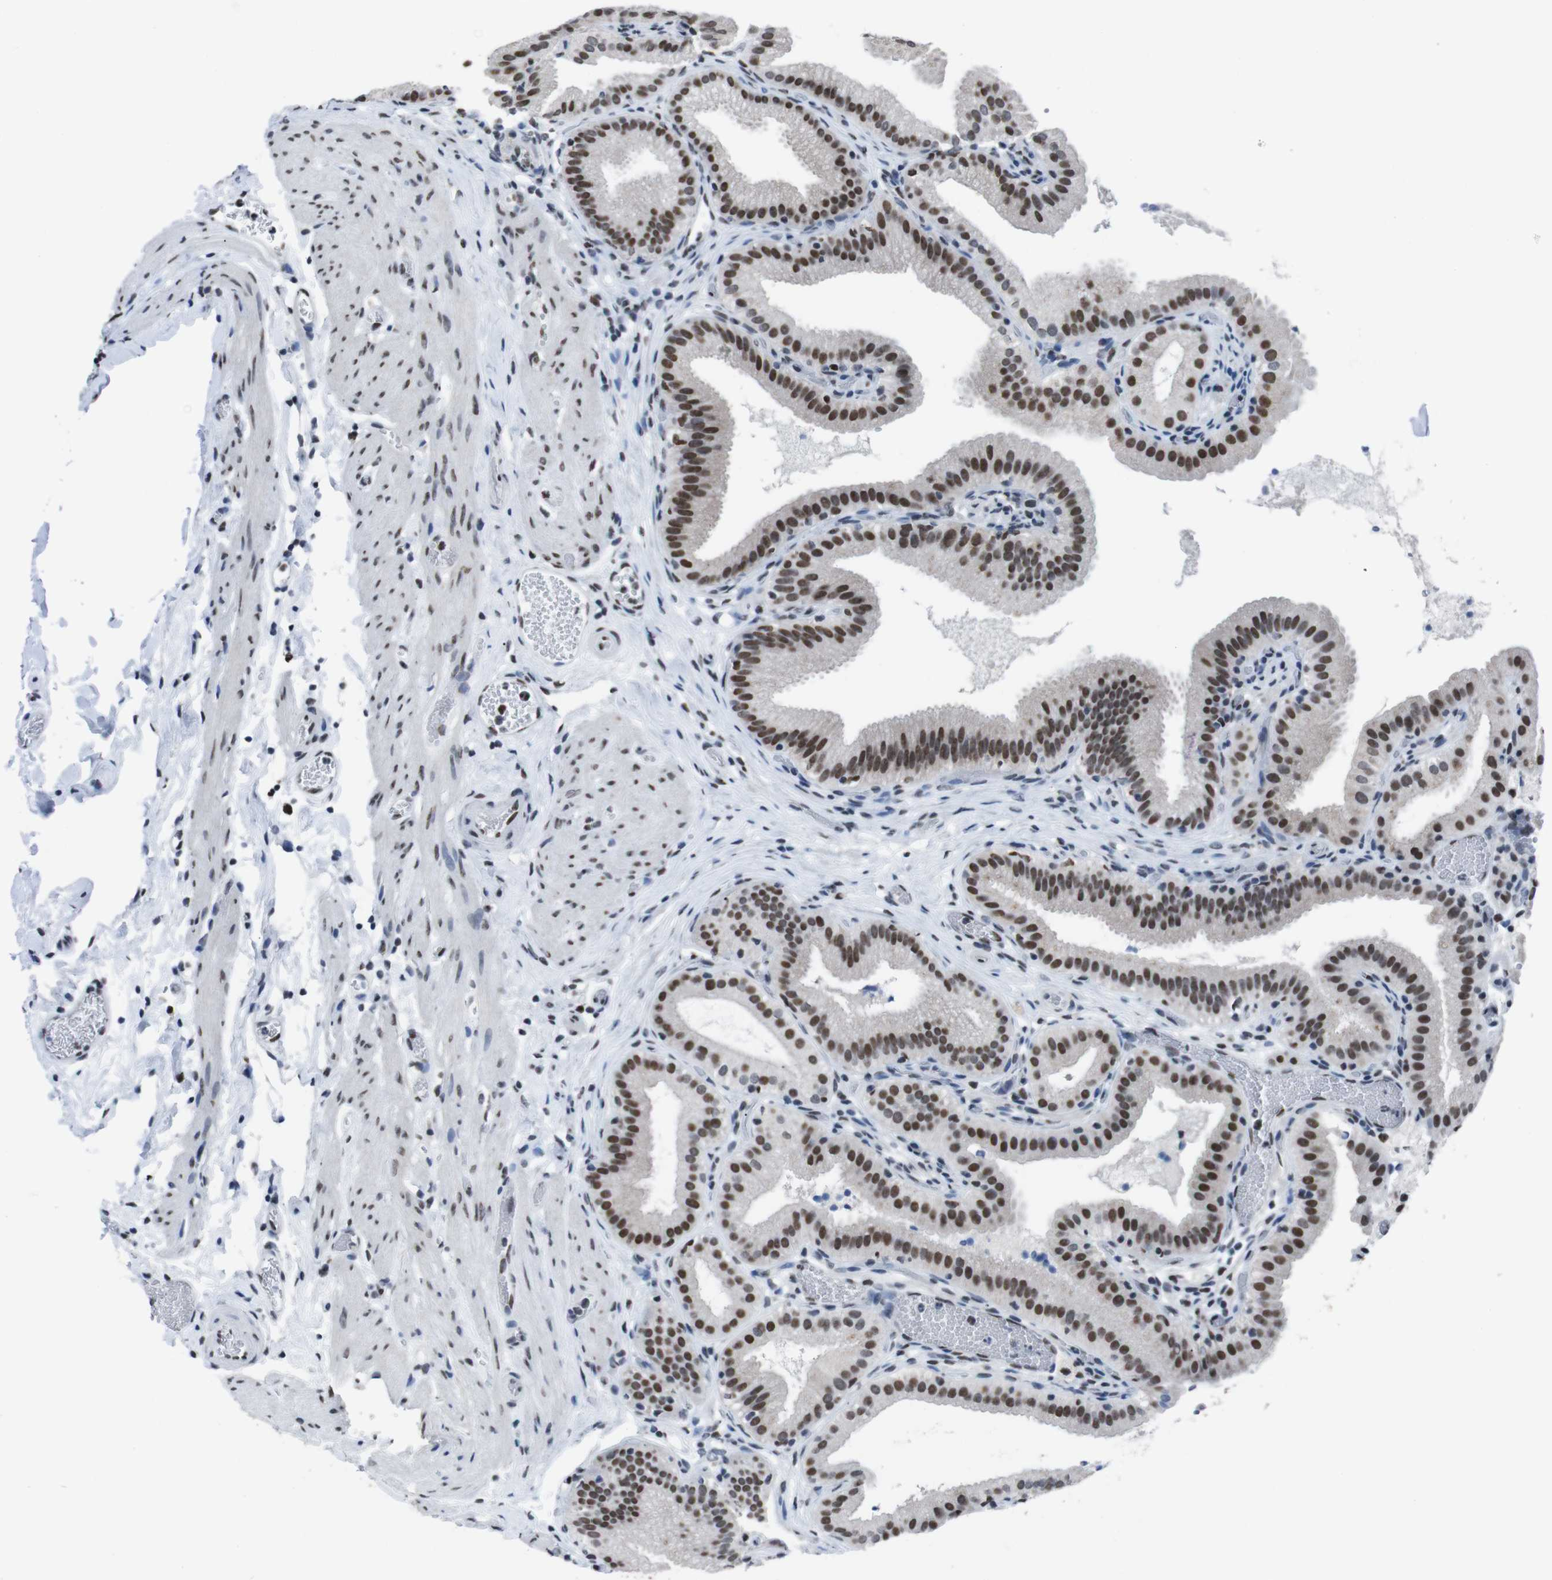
{"staining": {"intensity": "strong", "quantity": ">75%", "location": "nuclear"}, "tissue": "gallbladder", "cell_type": "Glandular cells", "image_type": "normal", "snomed": [{"axis": "morphology", "description": "Normal tissue, NOS"}, {"axis": "topography", "description": "Gallbladder"}], "caption": "Immunohistochemical staining of benign human gallbladder exhibits high levels of strong nuclear expression in approximately >75% of glandular cells.", "gene": "PIP4P2", "patient": {"sex": "male", "age": 54}}